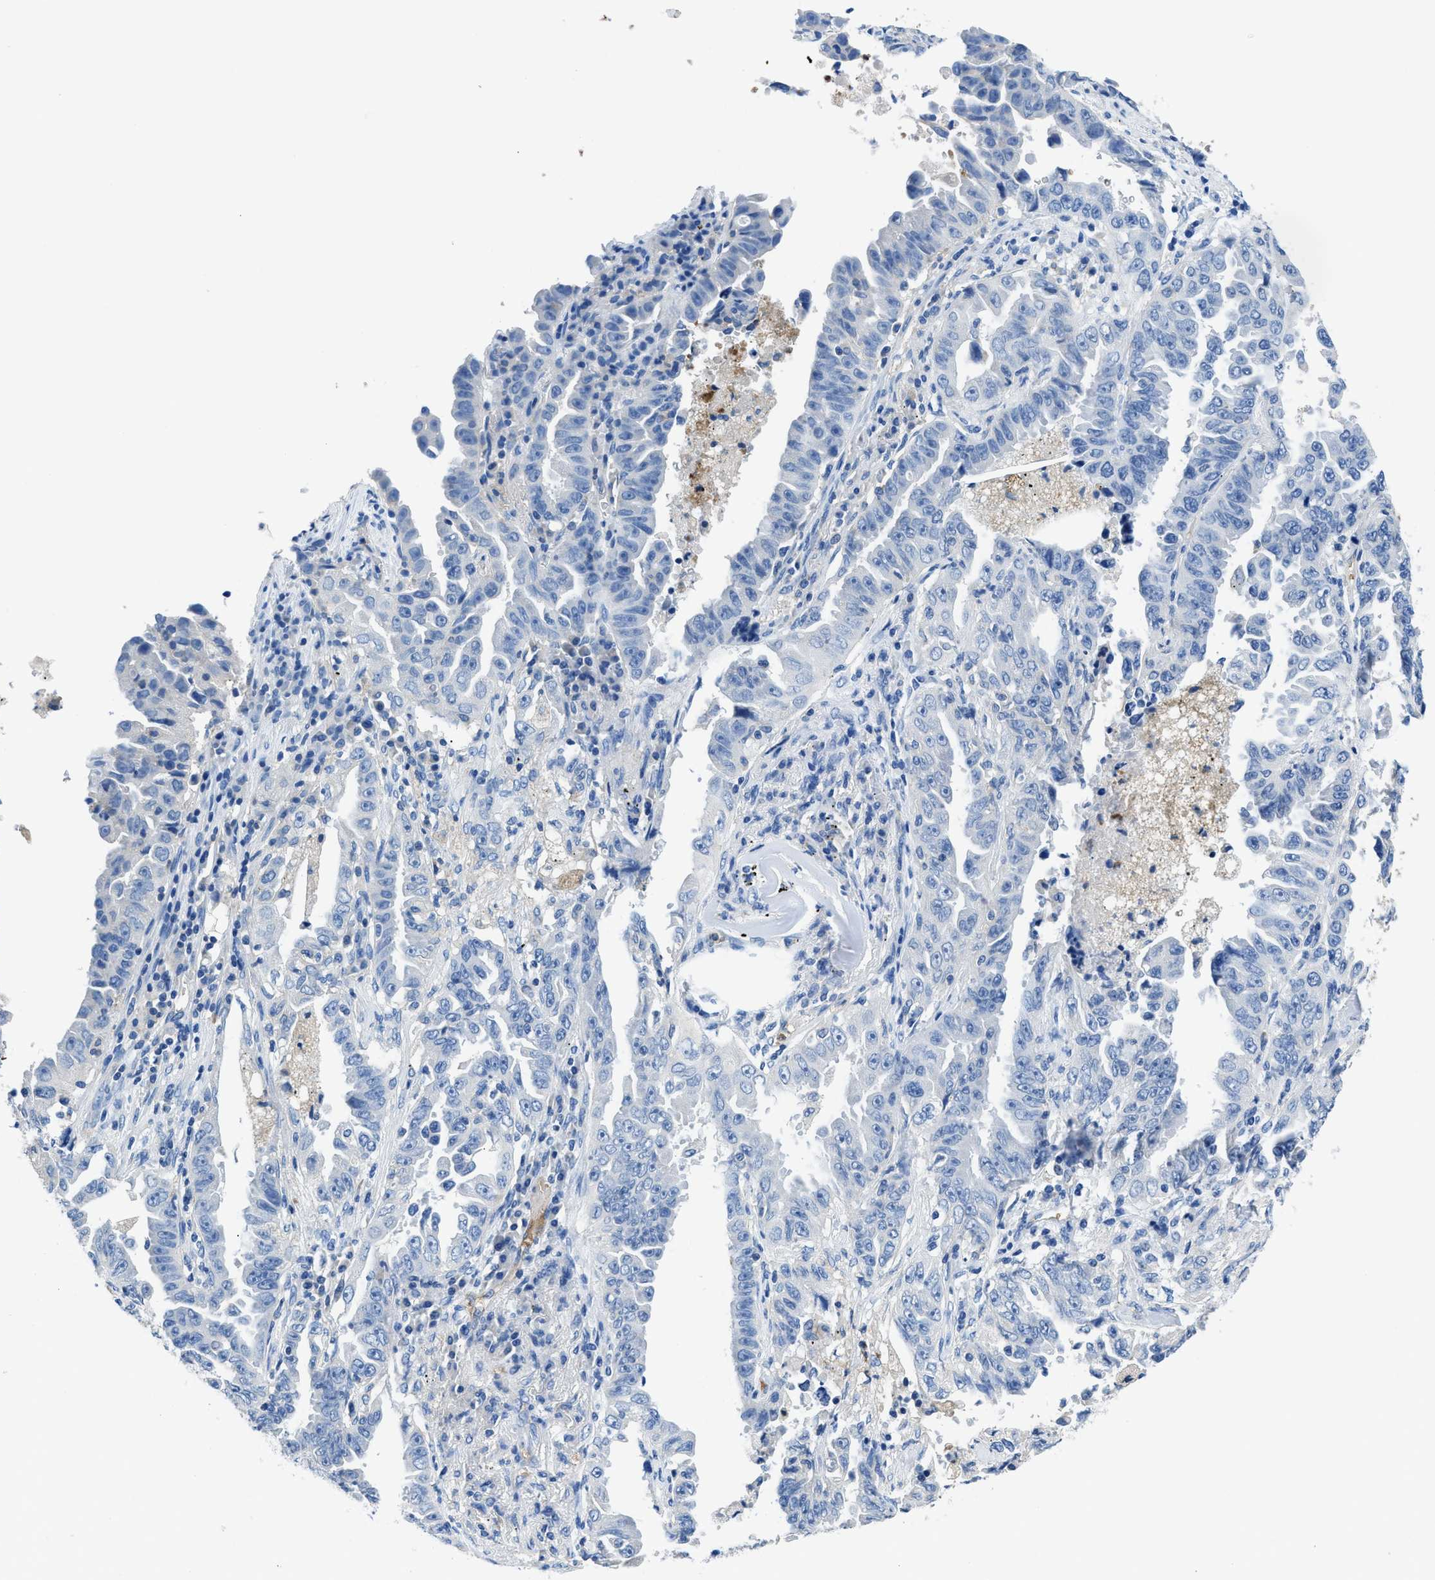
{"staining": {"intensity": "negative", "quantity": "none", "location": "none"}, "tissue": "lung cancer", "cell_type": "Tumor cells", "image_type": "cancer", "snomed": [{"axis": "morphology", "description": "Adenocarcinoma, NOS"}, {"axis": "topography", "description": "Lung"}], "caption": "Tumor cells are negative for protein expression in human lung cancer (adenocarcinoma).", "gene": "NEB", "patient": {"sex": "female", "age": 51}}